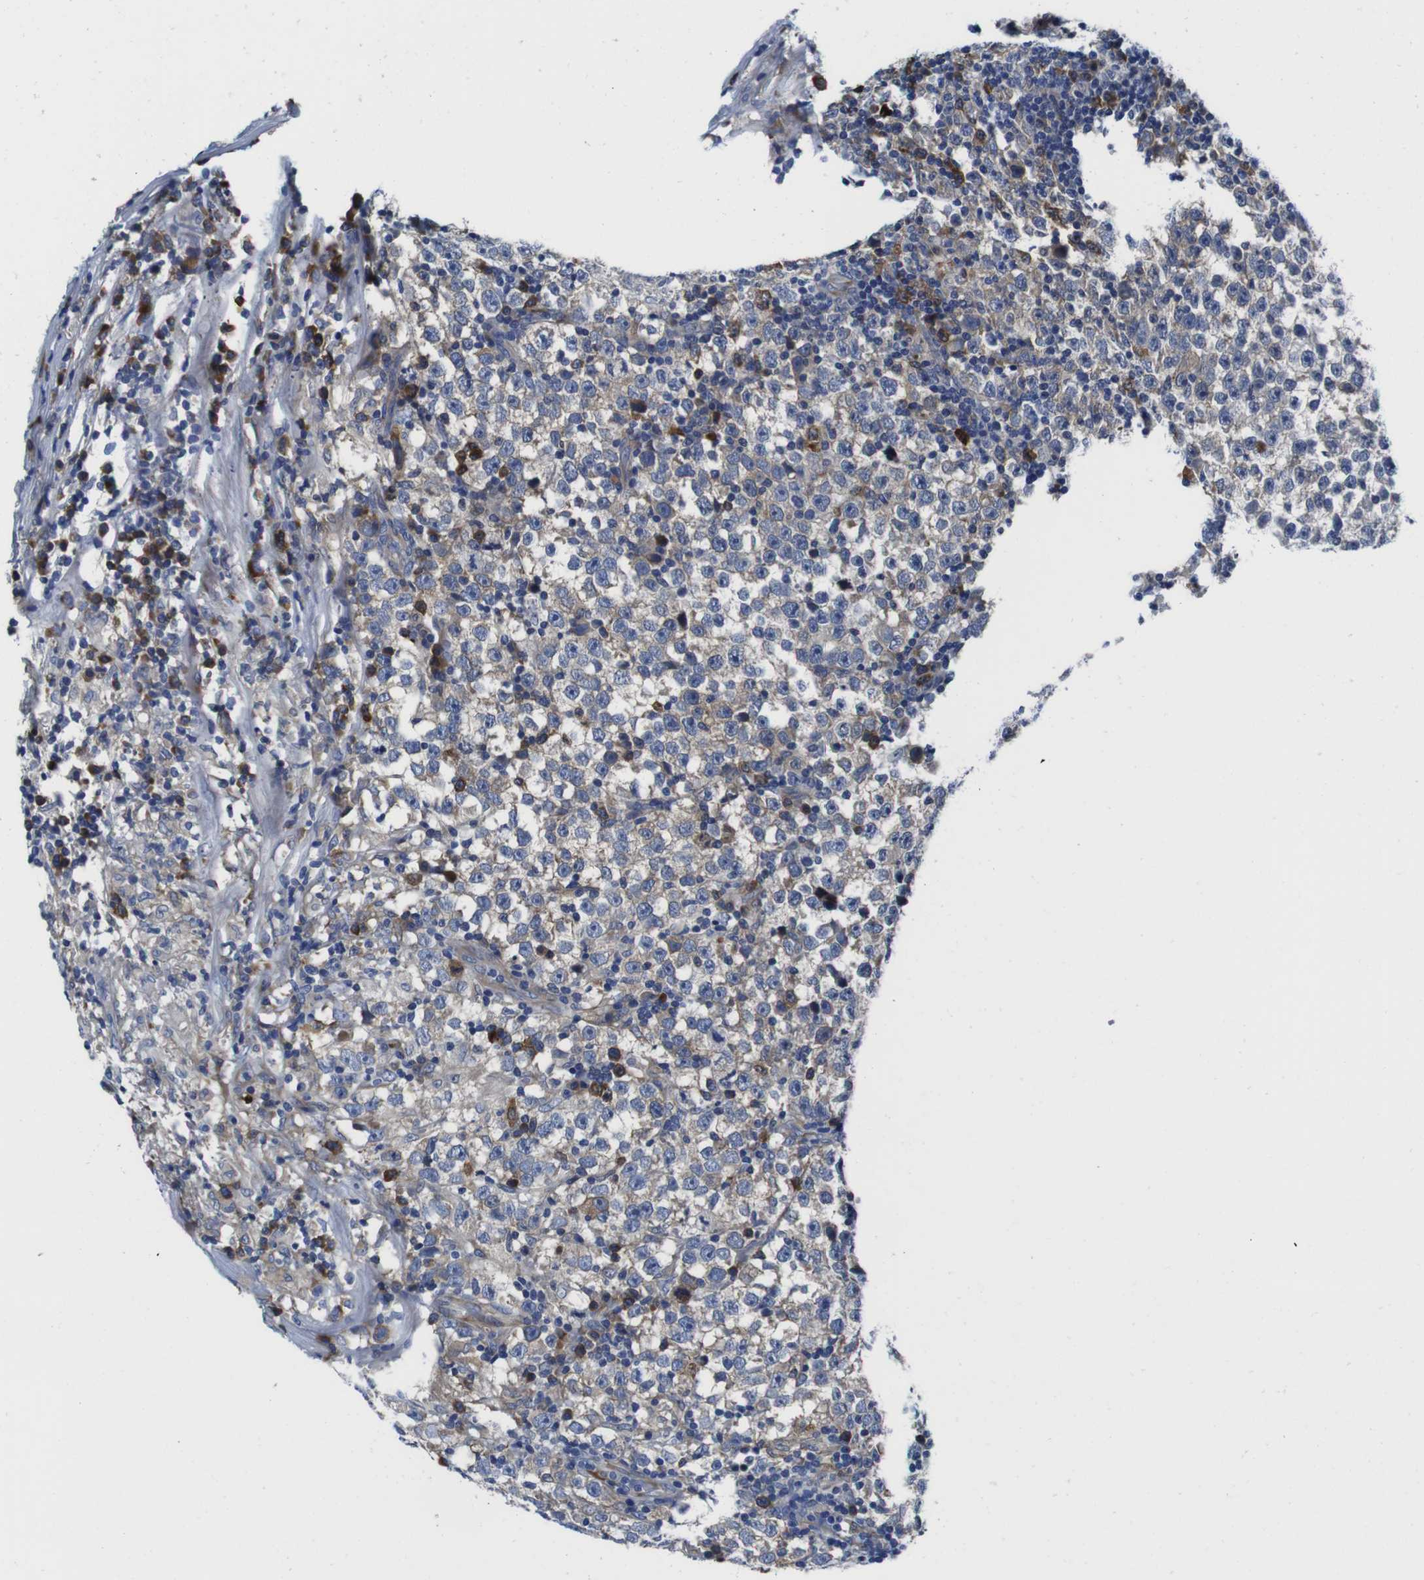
{"staining": {"intensity": "weak", "quantity": "25%-75%", "location": "cytoplasmic/membranous"}, "tissue": "testis cancer", "cell_type": "Tumor cells", "image_type": "cancer", "snomed": [{"axis": "morphology", "description": "Seminoma, NOS"}, {"axis": "topography", "description": "Testis"}], "caption": "Immunohistochemistry (IHC) staining of testis cancer (seminoma), which shows low levels of weak cytoplasmic/membranous staining in approximately 25%-75% of tumor cells indicating weak cytoplasmic/membranous protein staining. The staining was performed using DAB (brown) for protein detection and nuclei were counterstained in hematoxylin (blue).", "gene": "EIF4A1", "patient": {"sex": "male", "age": 43}}